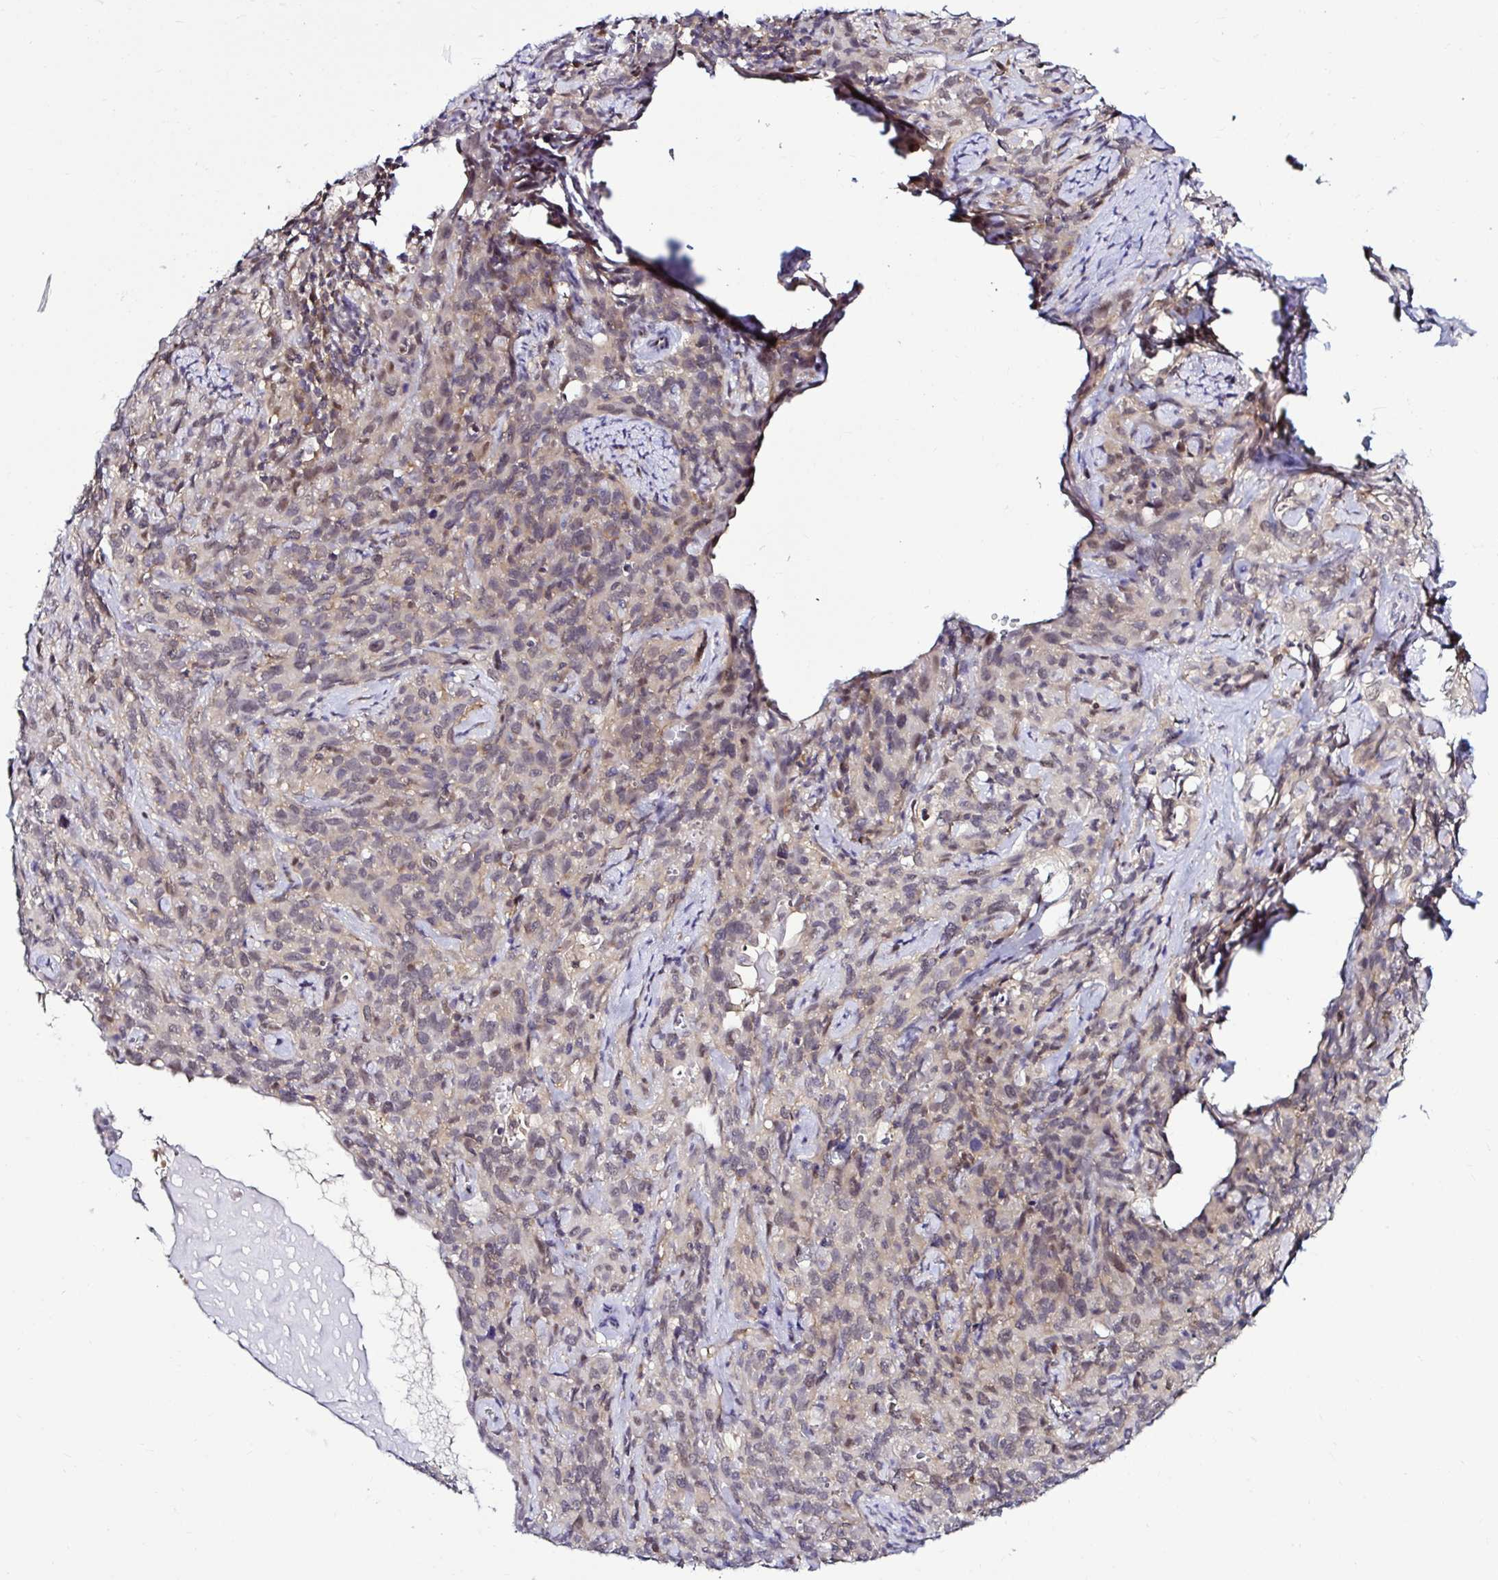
{"staining": {"intensity": "weak", "quantity": "<25%", "location": "nuclear"}, "tissue": "cervical cancer", "cell_type": "Tumor cells", "image_type": "cancer", "snomed": [{"axis": "morphology", "description": "Squamous cell carcinoma, NOS"}, {"axis": "topography", "description": "Cervix"}], "caption": "A photomicrograph of human cervical cancer (squamous cell carcinoma) is negative for staining in tumor cells. (Brightfield microscopy of DAB immunohistochemistry (IHC) at high magnification).", "gene": "PSMD3", "patient": {"sex": "female", "age": 51}}